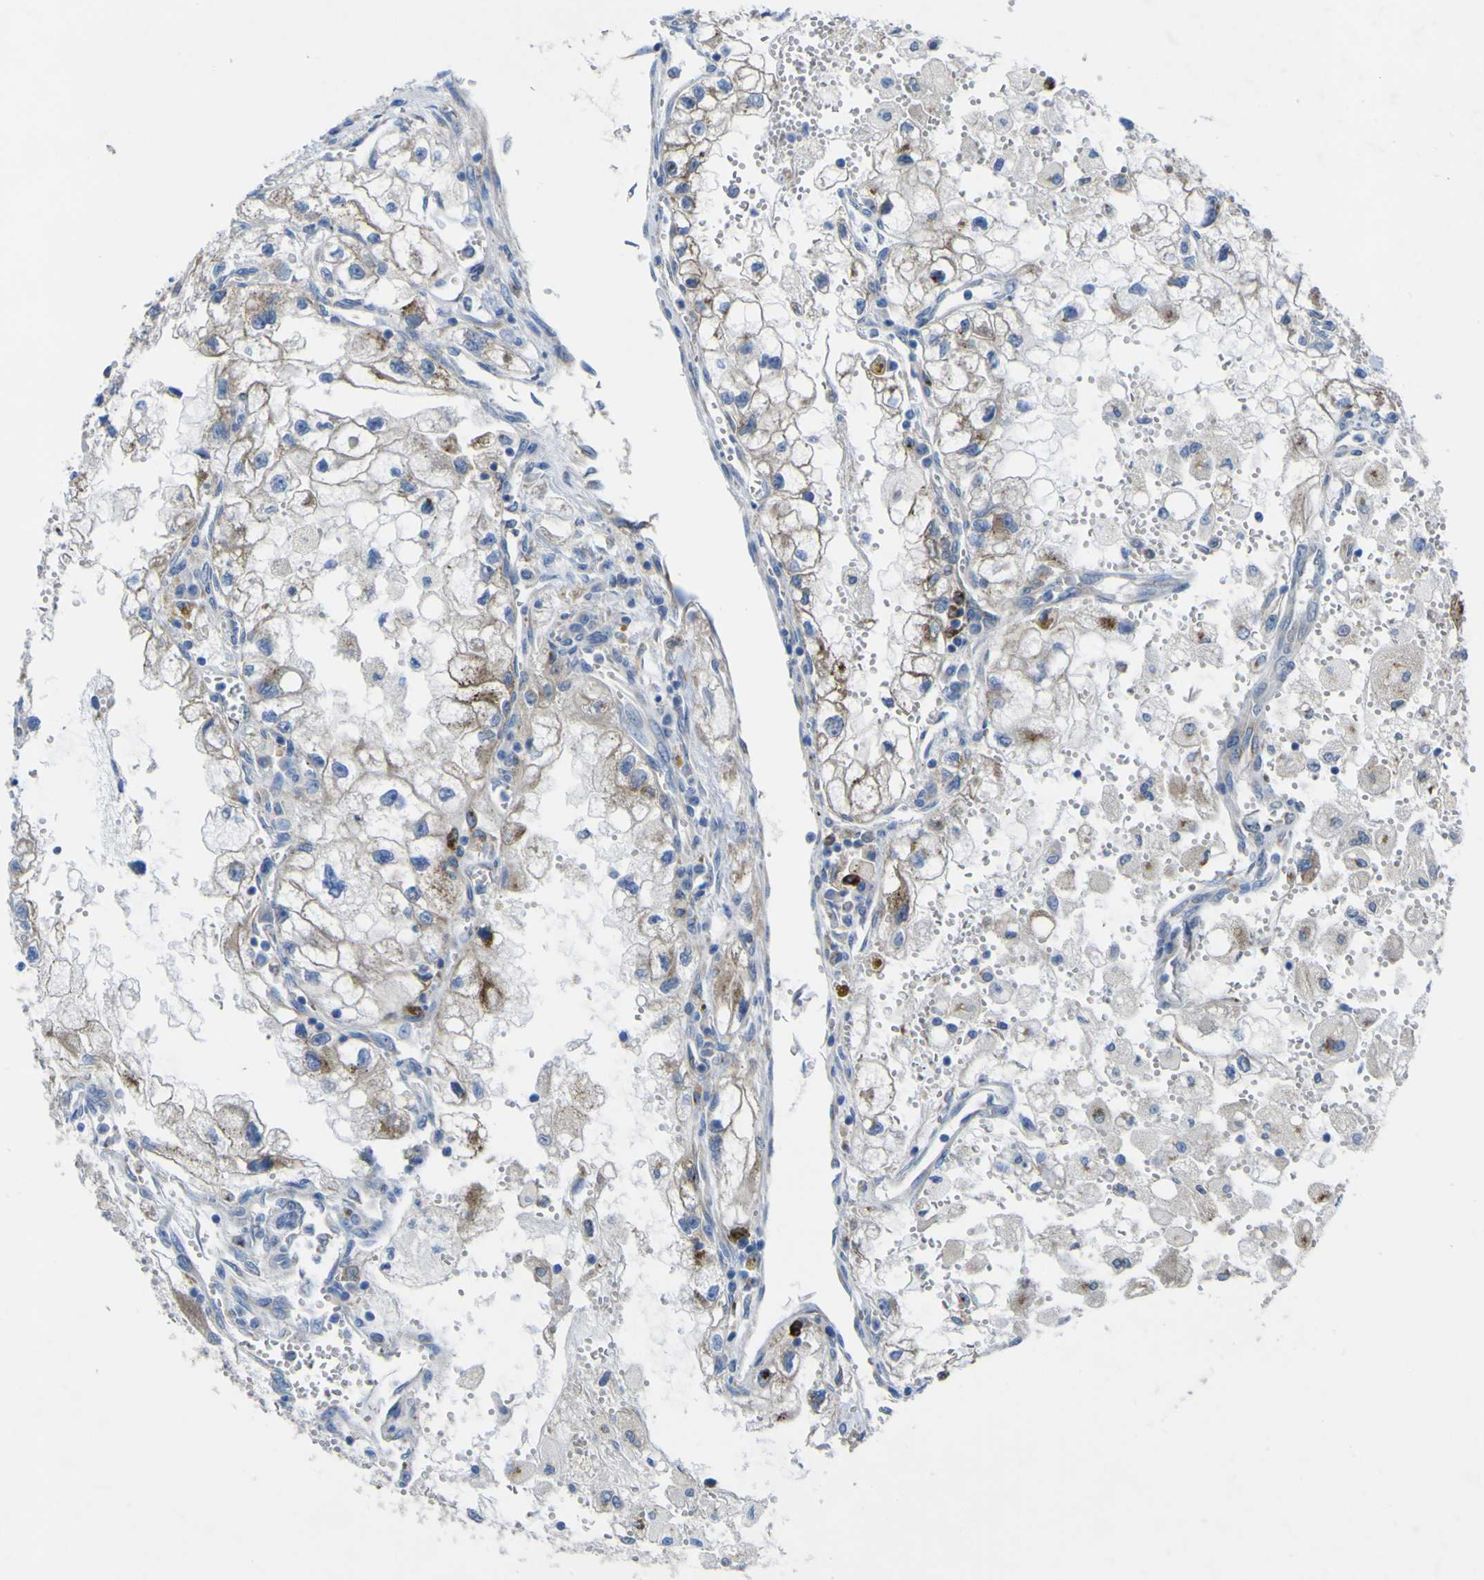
{"staining": {"intensity": "weak", "quantity": "<25%", "location": "cytoplasmic/membranous"}, "tissue": "renal cancer", "cell_type": "Tumor cells", "image_type": "cancer", "snomed": [{"axis": "morphology", "description": "Adenocarcinoma, NOS"}, {"axis": "topography", "description": "Kidney"}], "caption": "DAB immunohistochemical staining of human renal cancer (adenocarcinoma) exhibits no significant positivity in tumor cells. Nuclei are stained in blue.", "gene": "CST3", "patient": {"sex": "female", "age": 70}}